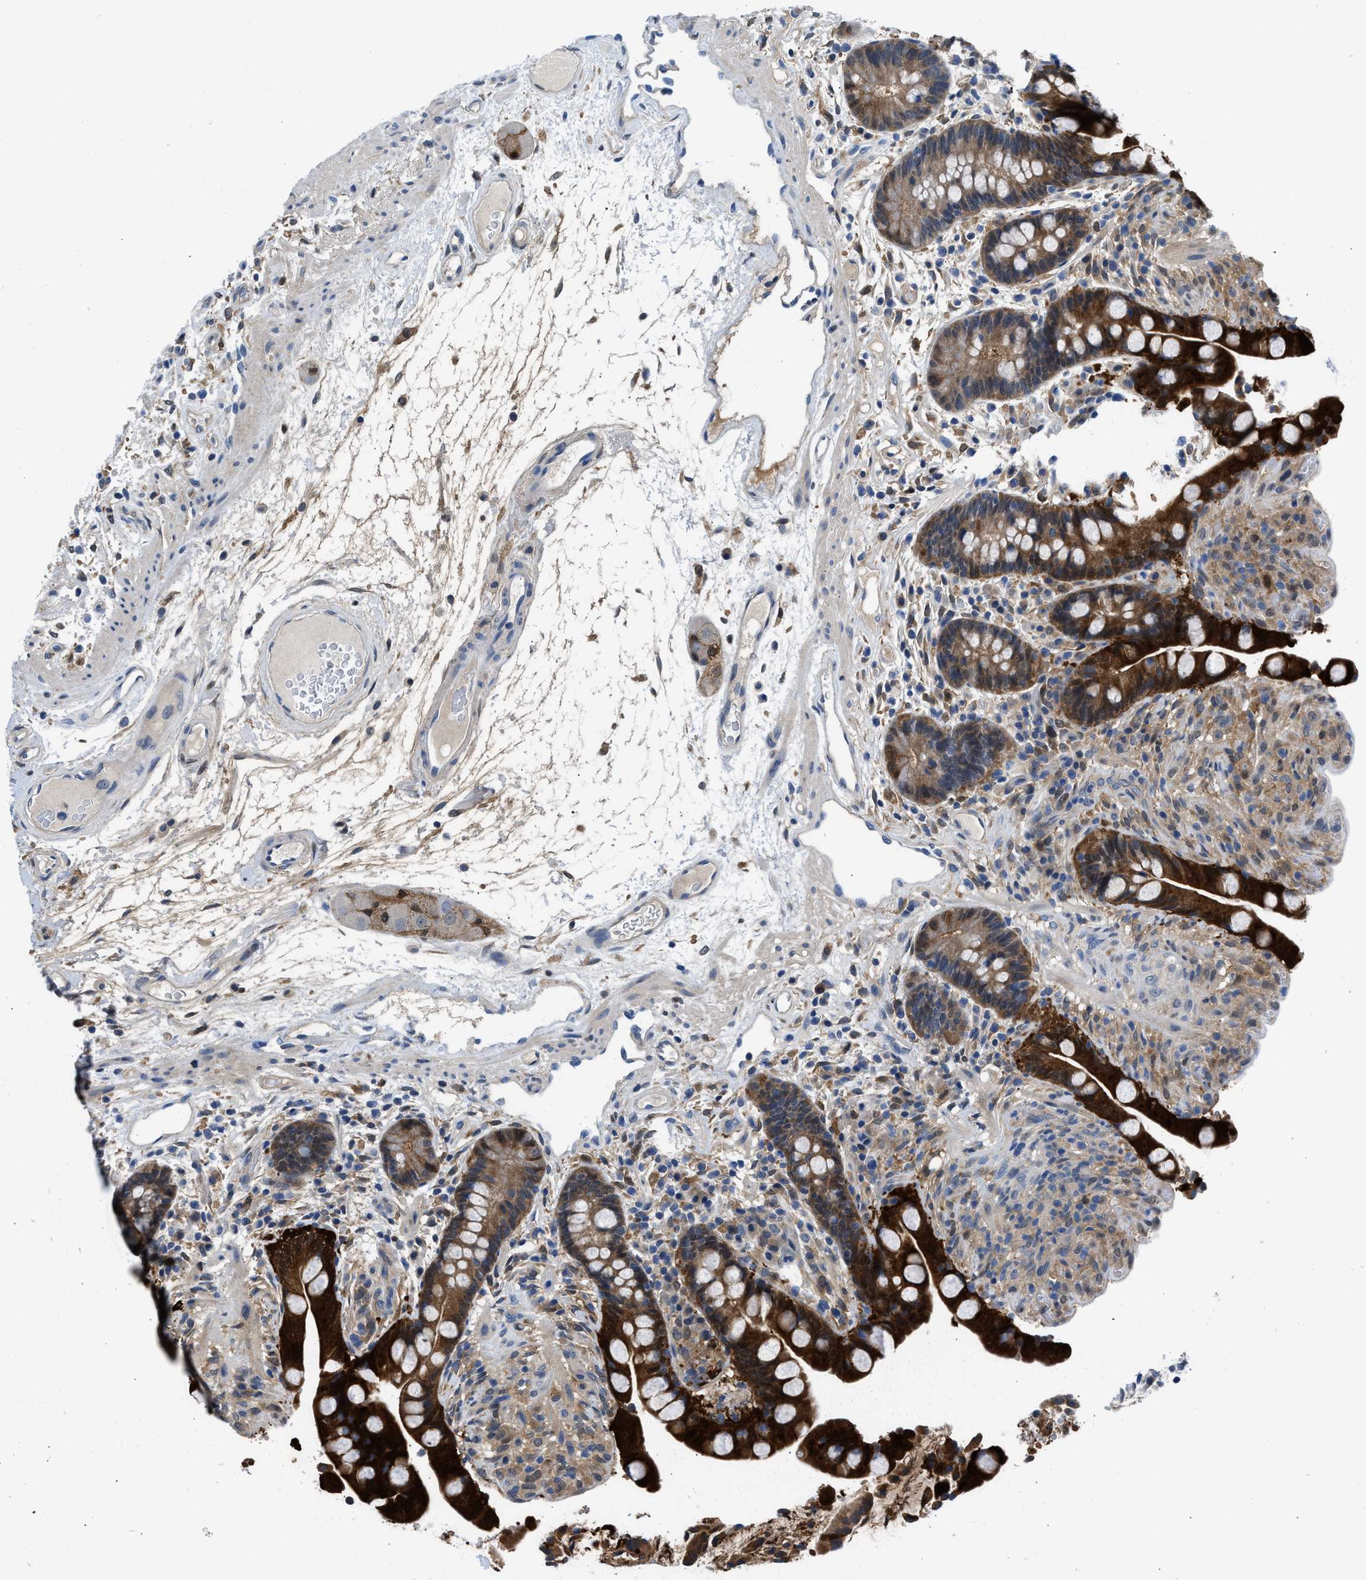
{"staining": {"intensity": "weak", "quantity": ">75%", "location": "cytoplasmic/membranous"}, "tissue": "colon", "cell_type": "Endothelial cells", "image_type": "normal", "snomed": [{"axis": "morphology", "description": "Normal tissue, NOS"}, {"axis": "topography", "description": "Colon"}], "caption": "Protein staining of normal colon shows weak cytoplasmic/membranous expression in approximately >75% of endothelial cells. The staining was performed using DAB to visualize the protein expression in brown, while the nuclei were stained in blue with hematoxylin (Magnification: 20x).", "gene": "CBR1", "patient": {"sex": "male", "age": 73}}